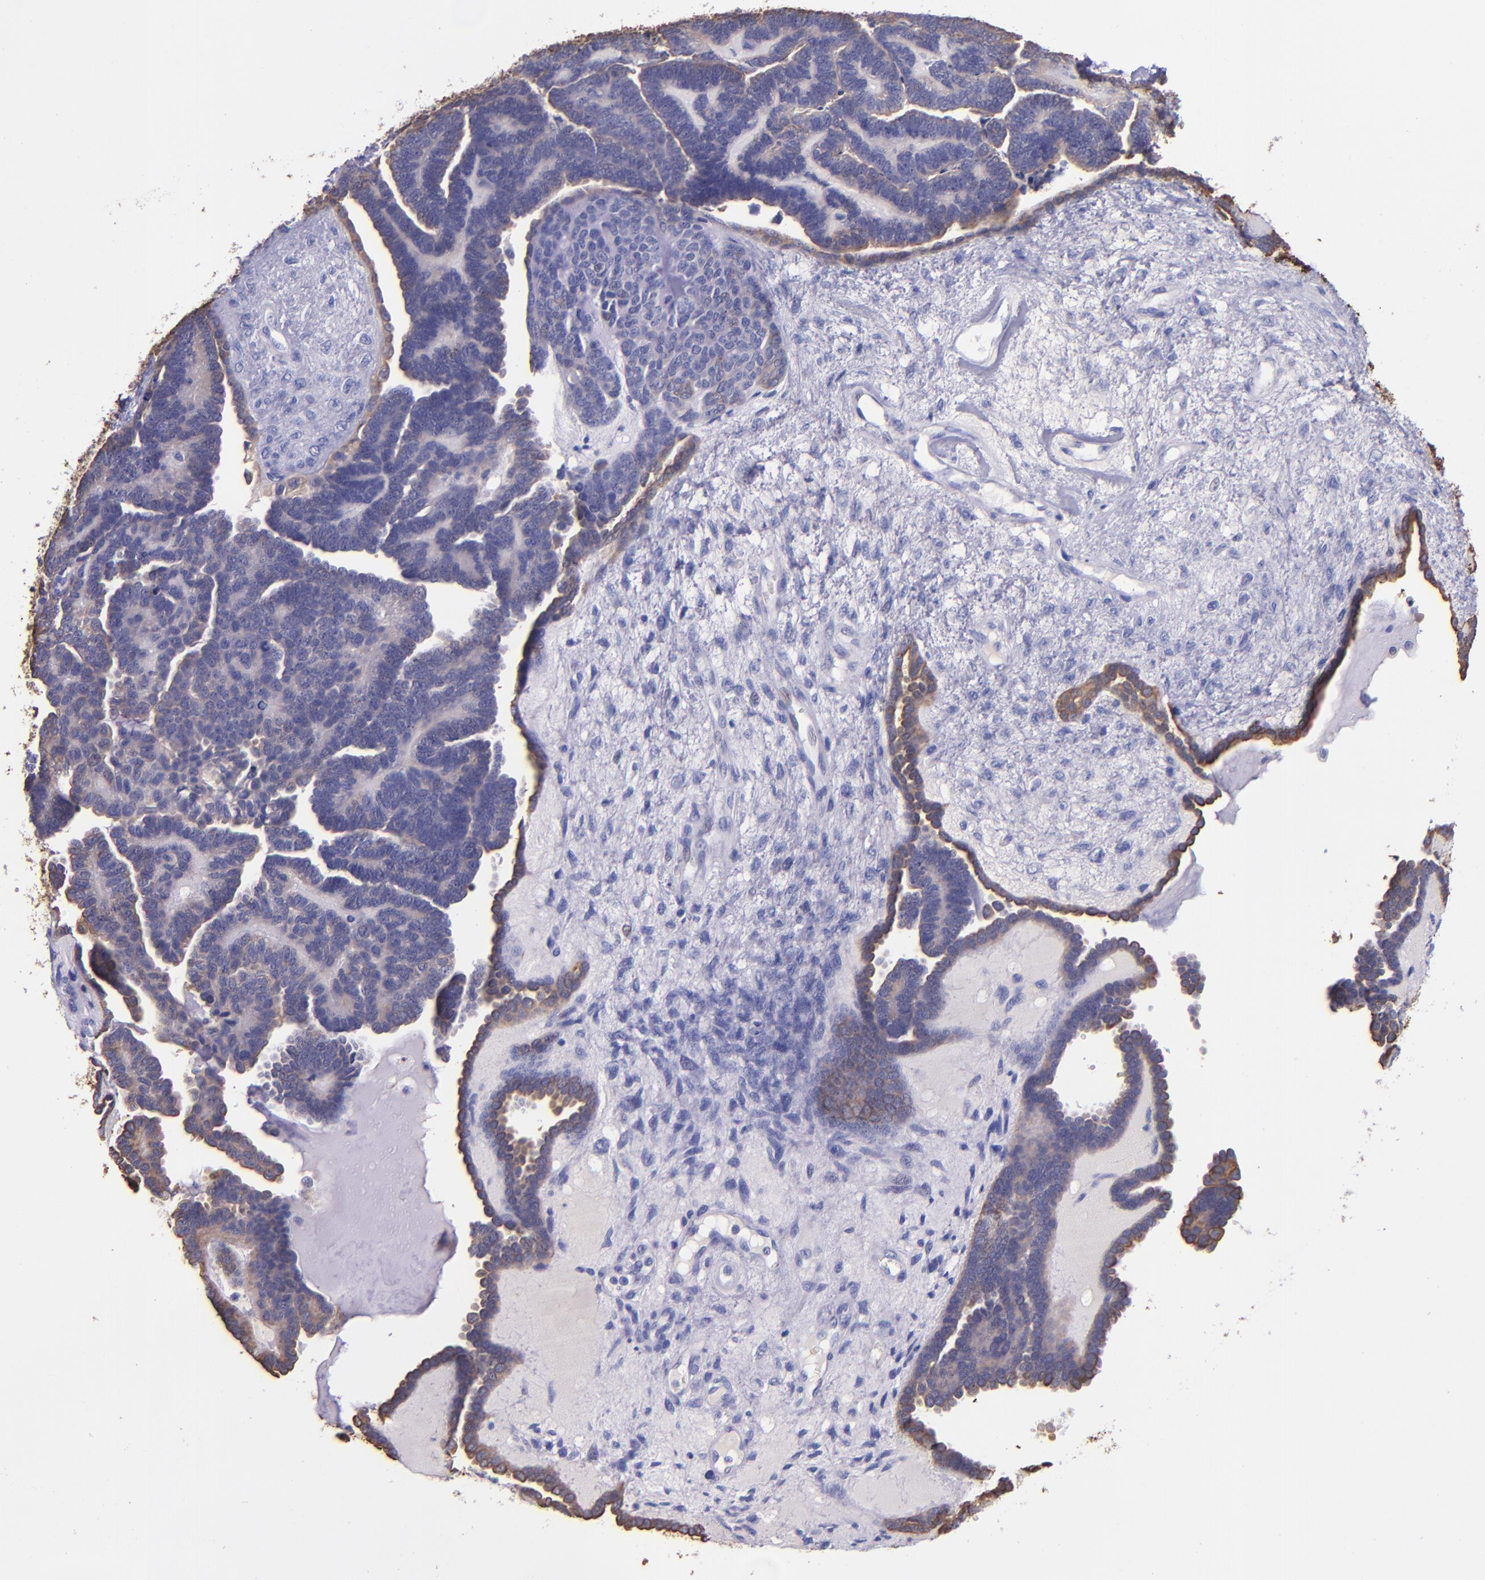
{"staining": {"intensity": "weak", "quantity": "<25%", "location": "cytoplasmic/membranous"}, "tissue": "endometrial cancer", "cell_type": "Tumor cells", "image_type": "cancer", "snomed": [{"axis": "morphology", "description": "Neoplasm, malignant, NOS"}, {"axis": "topography", "description": "Endometrium"}], "caption": "Image shows no protein staining in tumor cells of endometrial cancer (malignant neoplasm) tissue.", "gene": "KRT4", "patient": {"sex": "female", "age": 74}}